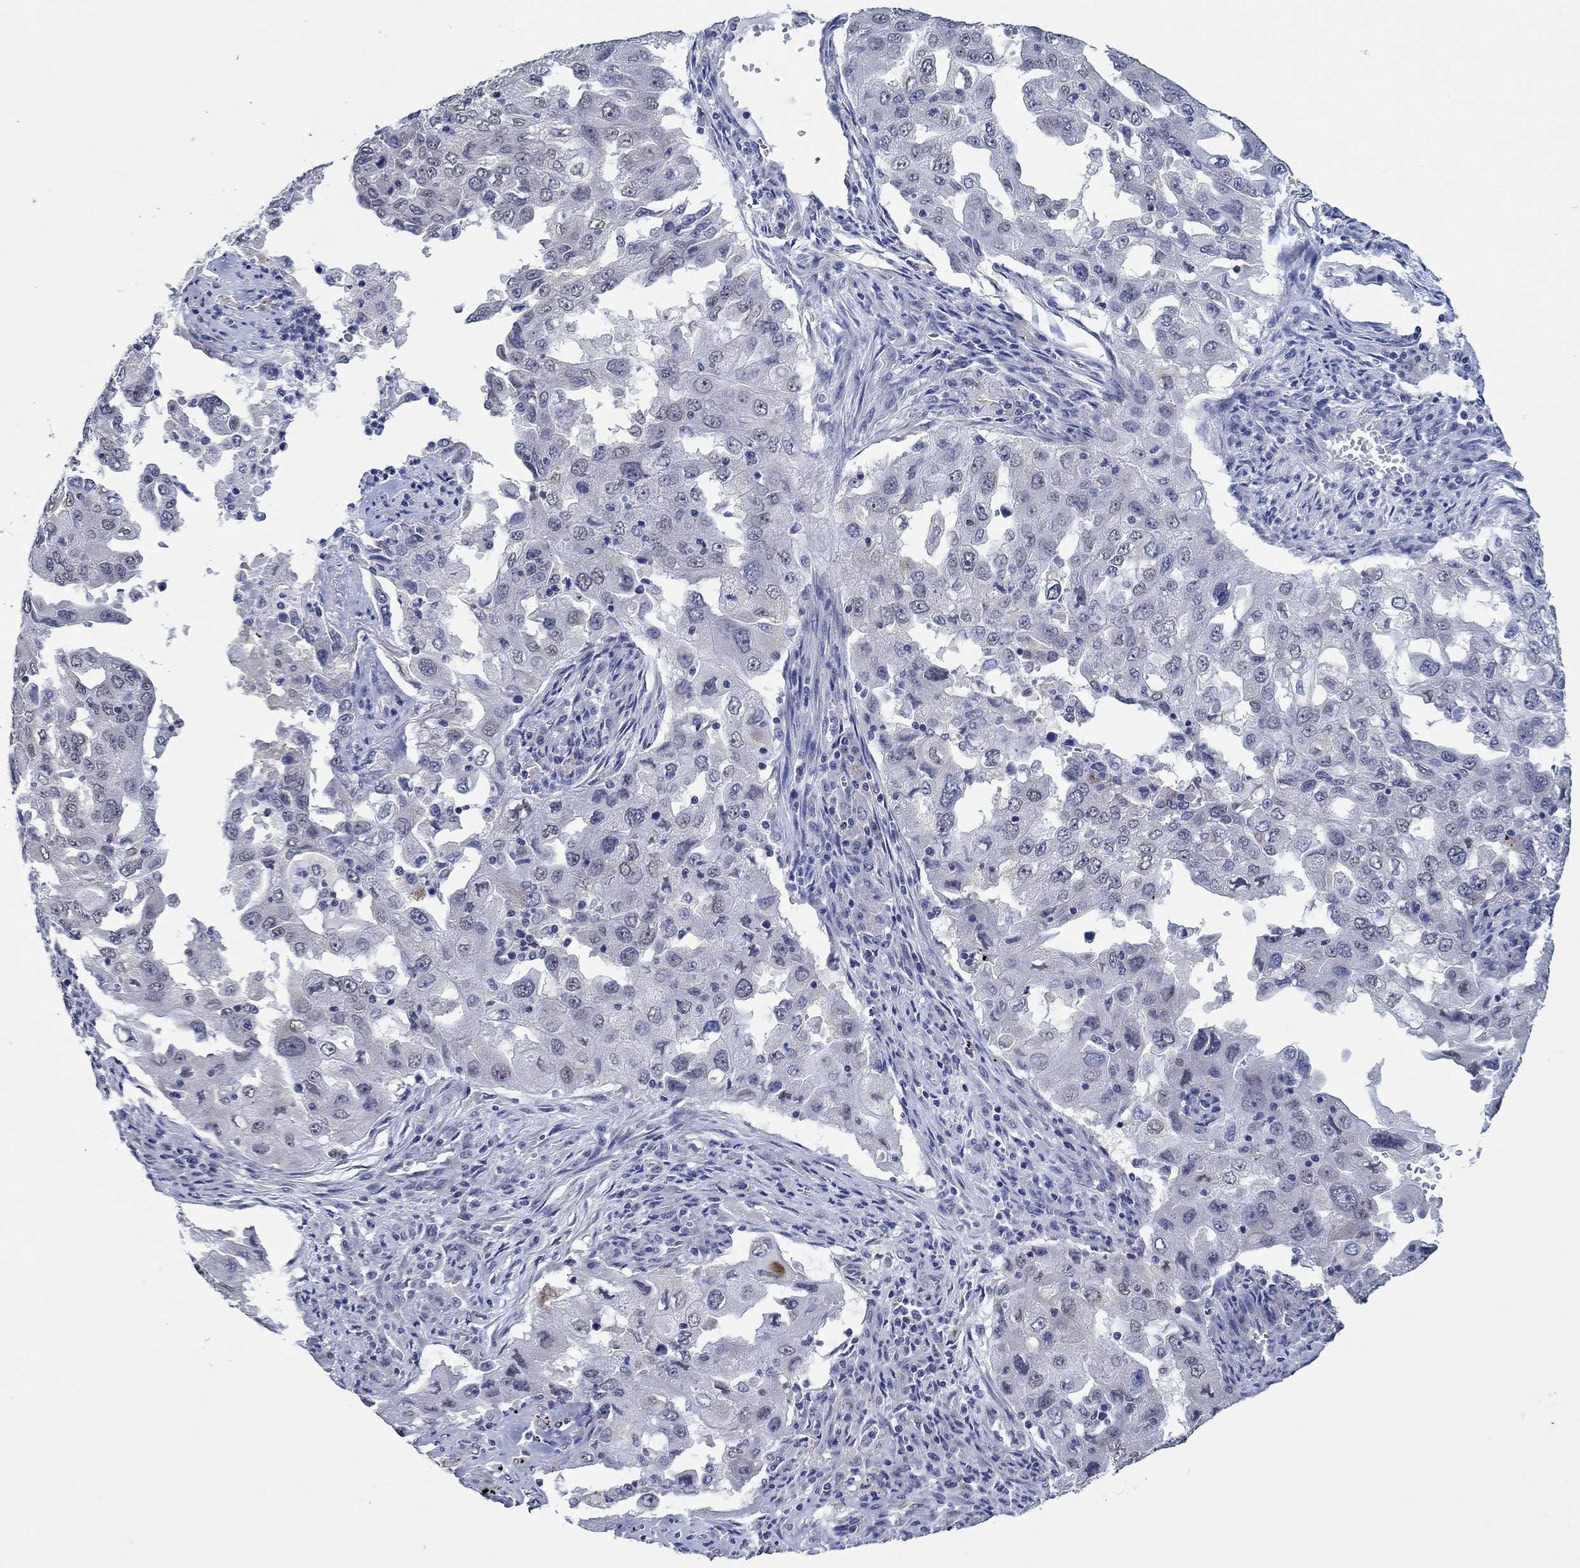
{"staining": {"intensity": "negative", "quantity": "none", "location": "none"}, "tissue": "lung cancer", "cell_type": "Tumor cells", "image_type": "cancer", "snomed": [{"axis": "morphology", "description": "Adenocarcinoma, NOS"}, {"axis": "topography", "description": "Lung"}], "caption": "IHC histopathology image of human lung adenocarcinoma stained for a protein (brown), which exhibits no expression in tumor cells.", "gene": "PRRT3", "patient": {"sex": "female", "age": 61}}